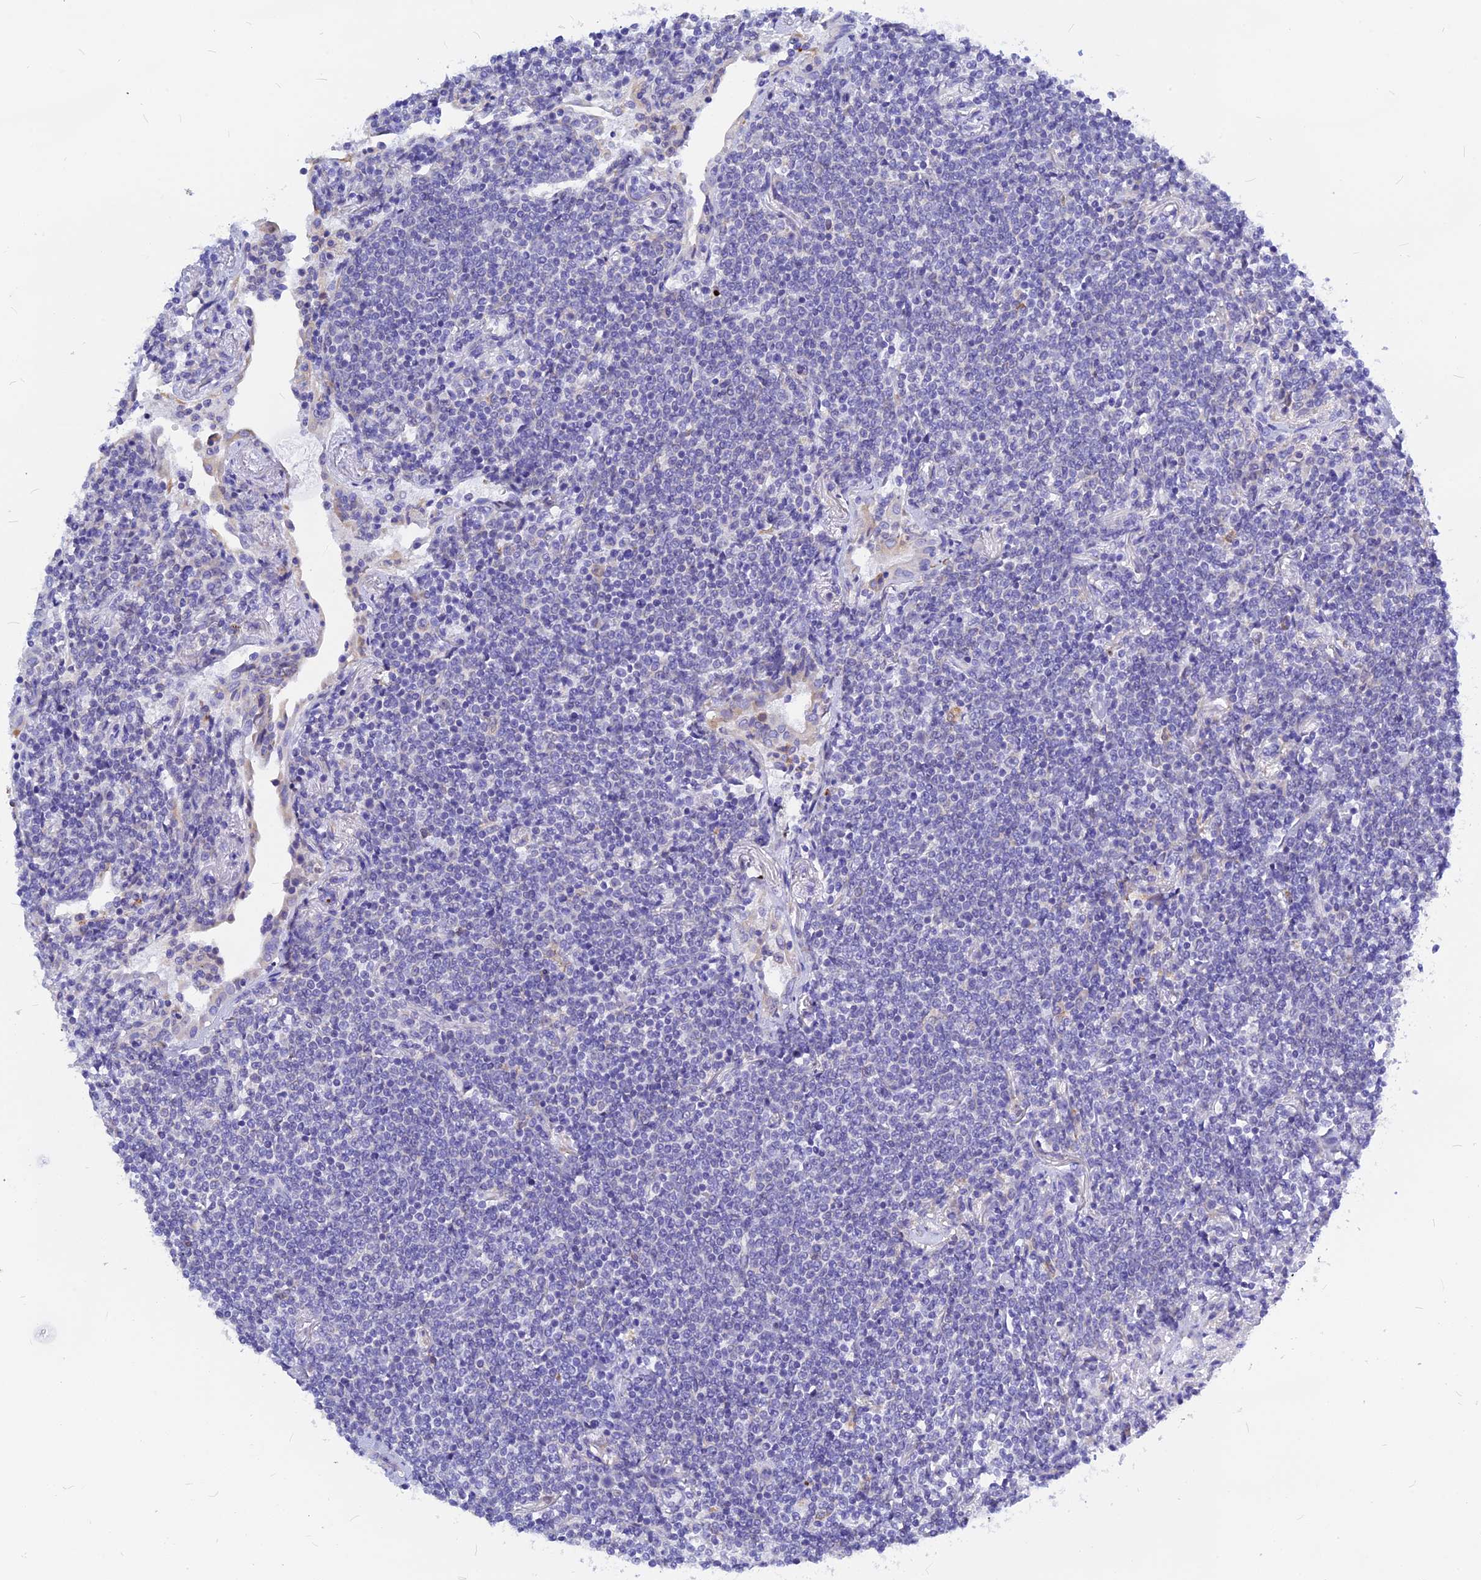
{"staining": {"intensity": "negative", "quantity": "none", "location": "none"}, "tissue": "lymphoma", "cell_type": "Tumor cells", "image_type": "cancer", "snomed": [{"axis": "morphology", "description": "Malignant lymphoma, non-Hodgkin's type, Low grade"}, {"axis": "topography", "description": "Lung"}], "caption": "Micrograph shows no protein staining in tumor cells of lymphoma tissue. Nuclei are stained in blue.", "gene": "CNOT6", "patient": {"sex": "female", "age": 71}}